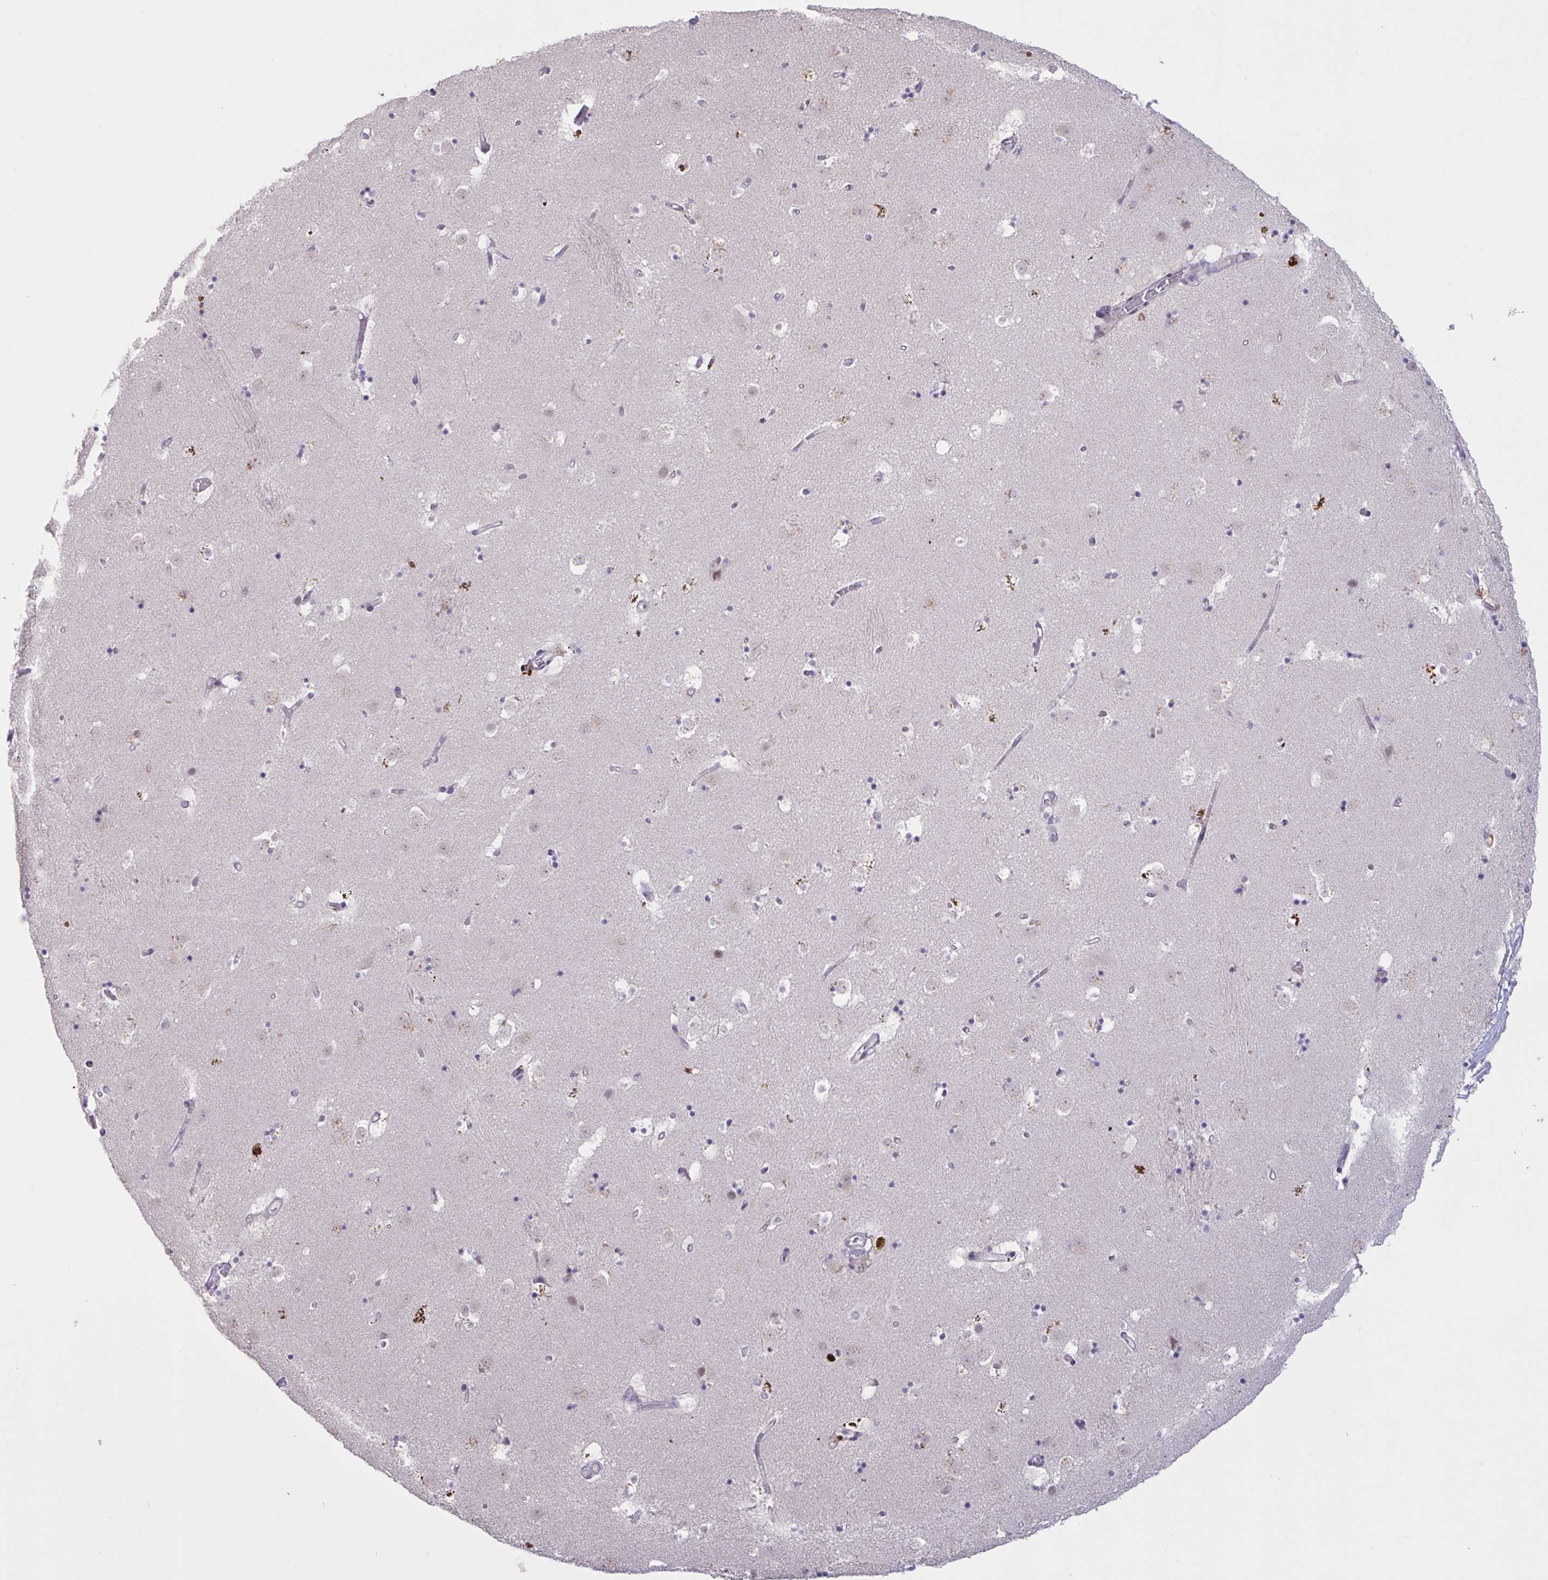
{"staining": {"intensity": "negative", "quantity": "none", "location": "none"}, "tissue": "caudate", "cell_type": "Glial cells", "image_type": "normal", "snomed": [{"axis": "morphology", "description": "Normal tissue, NOS"}, {"axis": "topography", "description": "Lateral ventricle wall"}], "caption": "Immunohistochemistry (IHC) photomicrograph of normal caudate: human caudate stained with DAB displays no significant protein expression in glial cells.", "gene": "ENSG00000281613", "patient": {"sex": "male", "age": 58}}